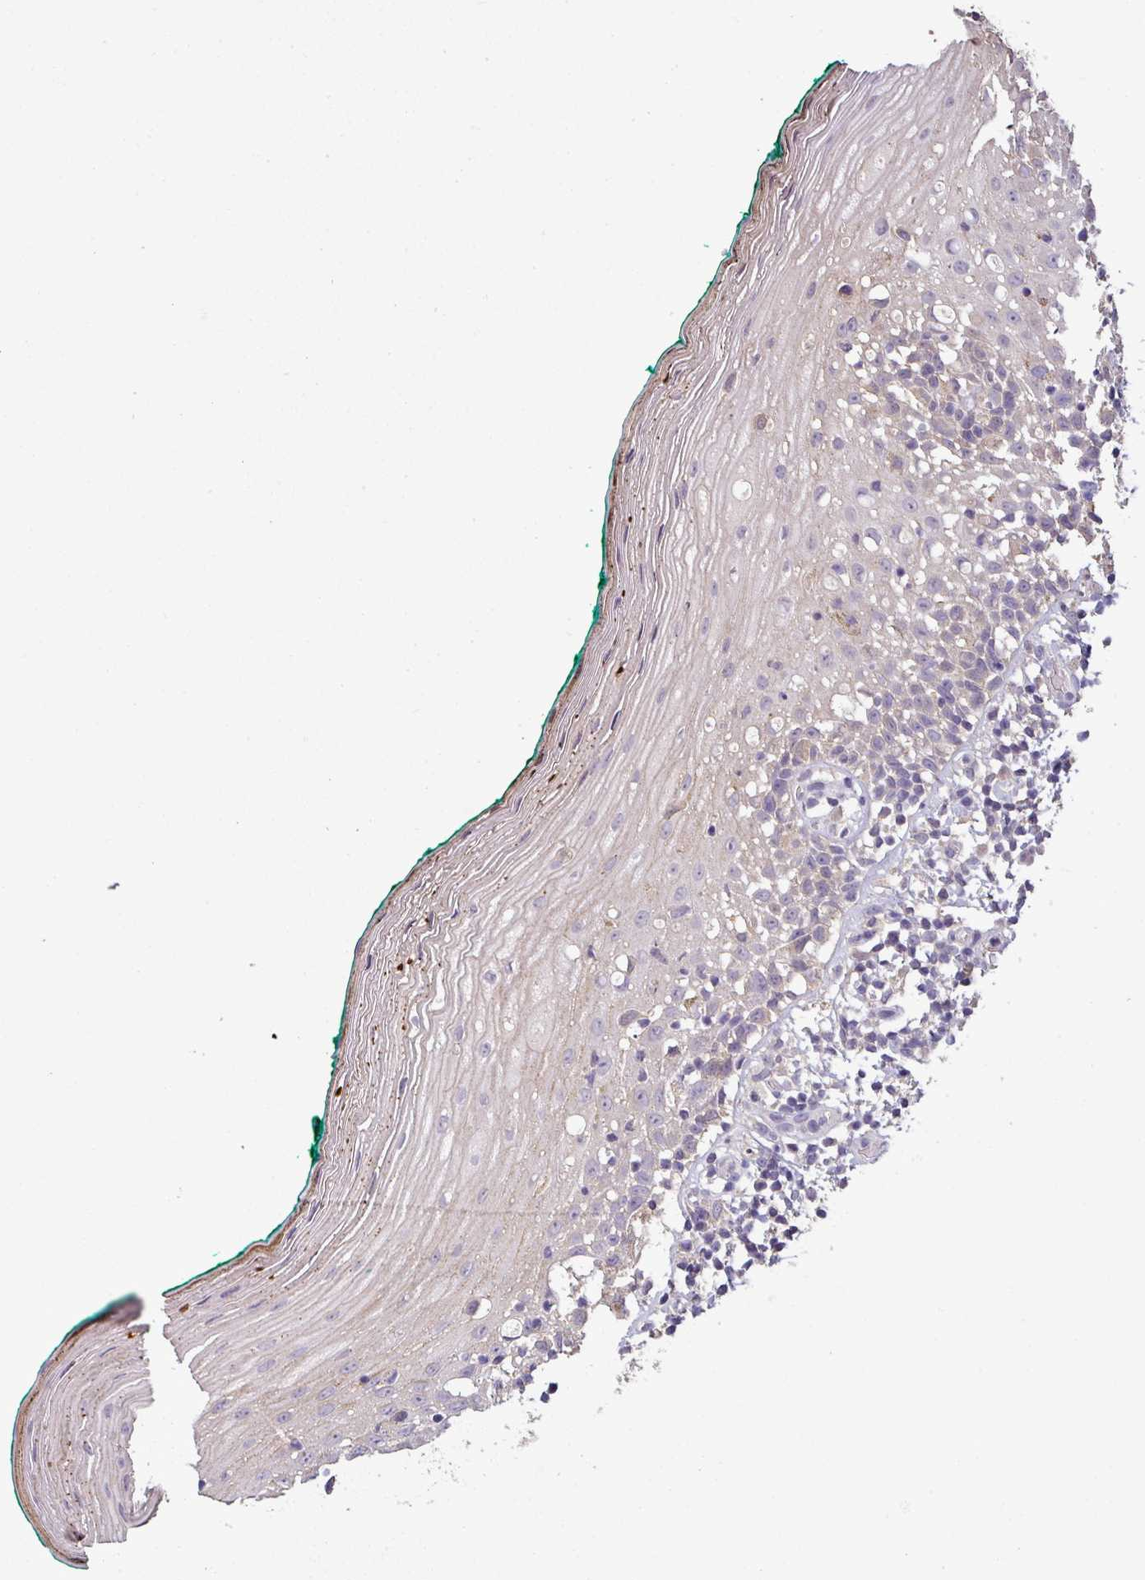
{"staining": {"intensity": "moderate", "quantity": "<25%", "location": "cytoplasmic/membranous"}, "tissue": "oral mucosa", "cell_type": "Squamous epithelial cells", "image_type": "normal", "snomed": [{"axis": "morphology", "description": "Normal tissue, NOS"}, {"axis": "topography", "description": "Oral tissue"}], "caption": "IHC of unremarkable human oral mucosa exhibits low levels of moderate cytoplasmic/membranous positivity in about <25% of squamous epithelial cells.", "gene": "ISLR", "patient": {"sex": "female", "age": 83}}